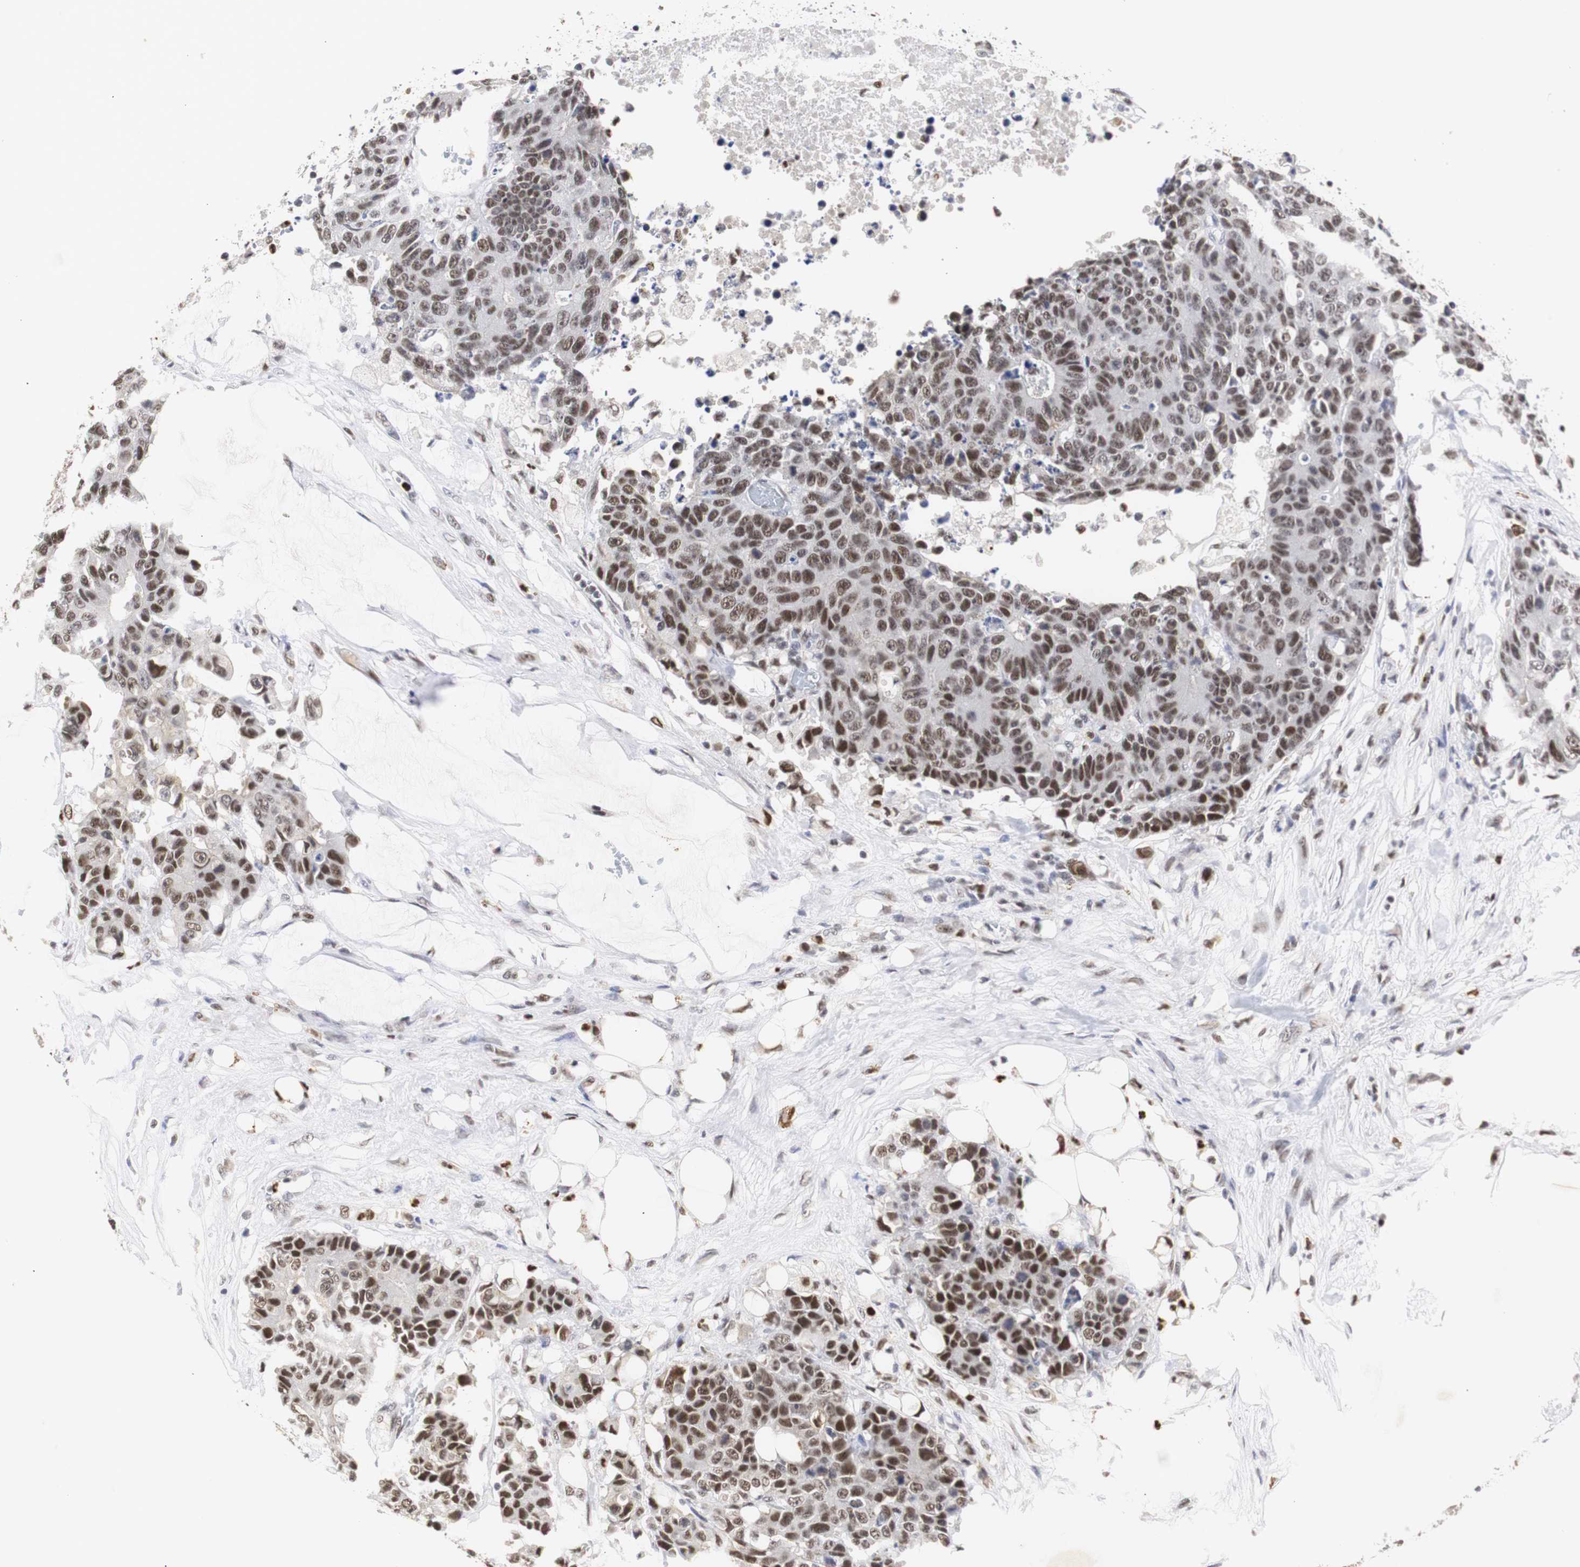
{"staining": {"intensity": "strong", "quantity": ">75%", "location": "nuclear"}, "tissue": "colorectal cancer", "cell_type": "Tumor cells", "image_type": "cancer", "snomed": [{"axis": "morphology", "description": "Adenocarcinoma, NOS"}, {"axis": "topography", "description": "Colon"}], "caption": "Protein analysis of colorectal cancer (adenocarcinoma) tissue demonstrates strong nuclear staining in approximately >75% of tumor cells. The protein of interest is stained brown, and the nuclei are stained in blue (DAB (3,3'-diaminobenzidine) IHC with brightfield microscopy, high magnification).", "gene": "ZFC3H1", "patient": {"sex": "female", "age": 86}}